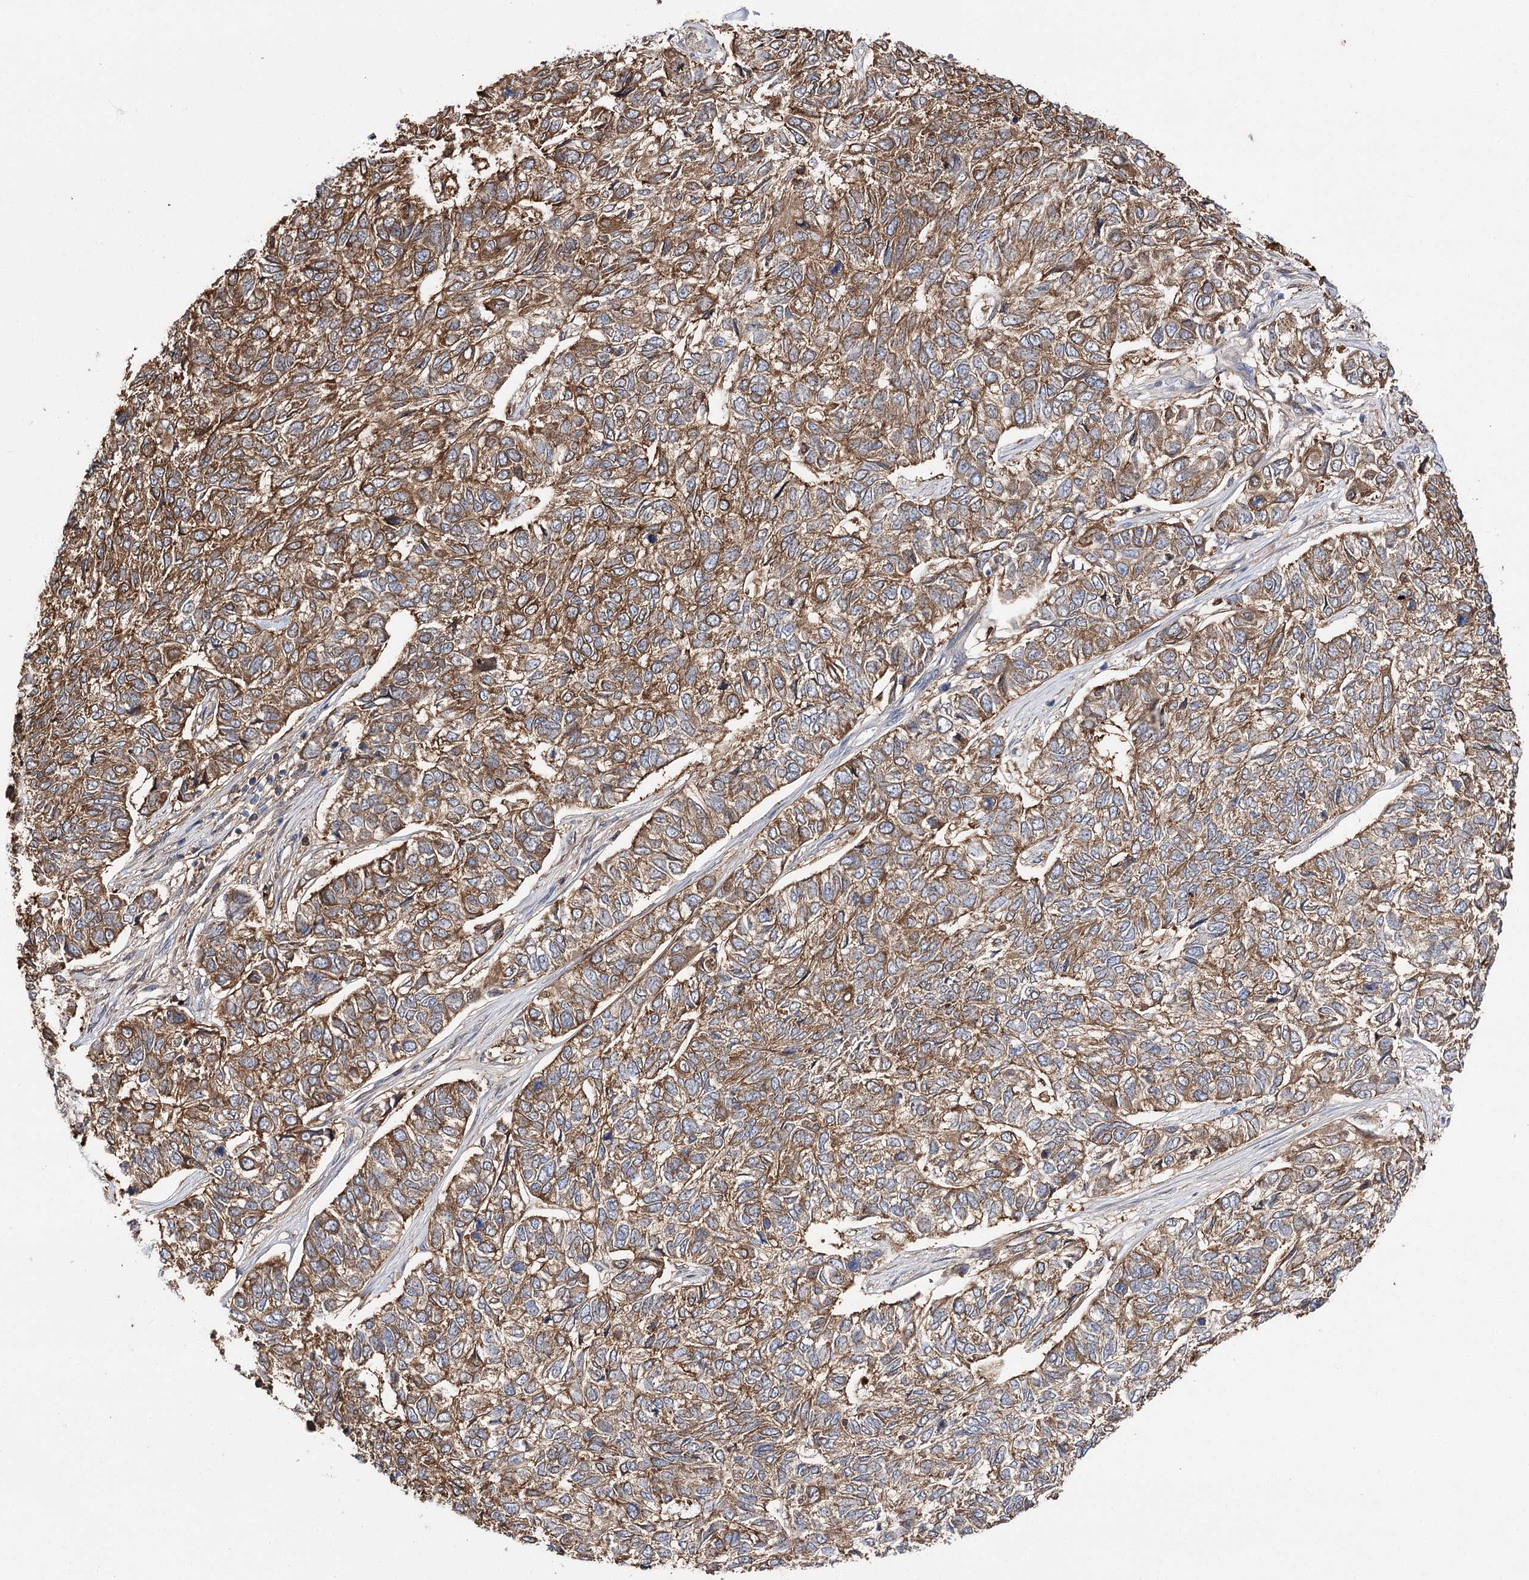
{"staining": {"intensity": "moderate", "quantity": ">75%", "location": "cytoplasmic/membranous"}, "tissue": "skin cancer", "cell_type": "Tumor cells", "image_type": "cancer", "snomed": [{"axis": "morphology", "description": "Basal cell carcinoma"}, {"axis": "topography", "description": "Skin"}], "caption": "Skin basal cell carcinoma stained with a protein marker demonstrates moderate staining in tumor cells.", "gene": "UGP2", "patient": {"sex": "female", "age": 65}}